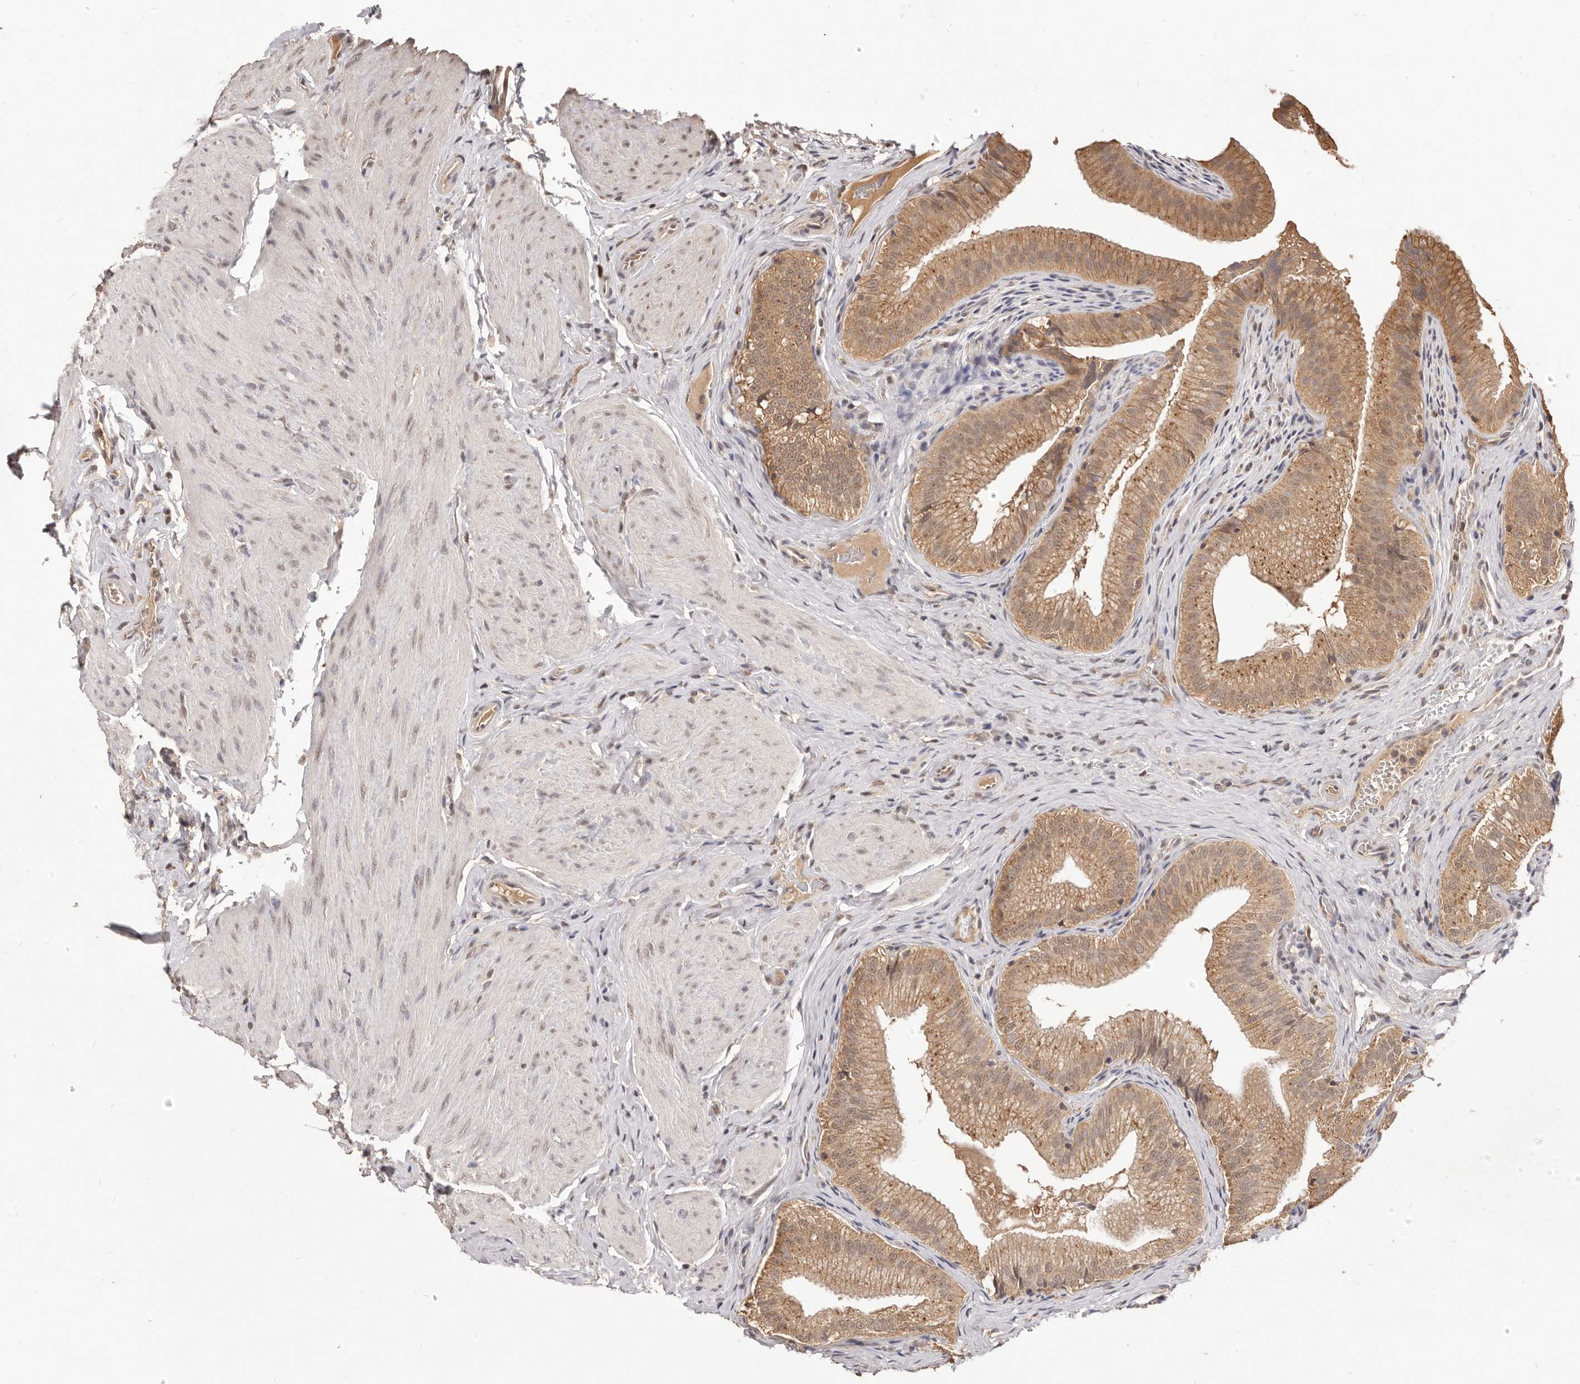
{"staining": {"intensity": "moderate", "quantity": ">75%", "location": "cytoplasmic/membranous"}, "tissue": "gallbladder", "cell_type": "Glandular cells", "image_type": "normal", "snomed": [{"axis": "morphology", "description": "Normal tissue, NOS"}, {"axis": "topography", "description": "Gallbladder"}], "caption": "High-magnification brightfield microscopy of unremarkable gallbladder stained with DAB (3,3'-diaminobenzidine) (brown) and counterstained with hematoxylin (blue). glandular cells exhibit moderate cytoplasmic/membranous staining is appreciated in approximately>75% of cells.", "gene": "TSPAN13", "patient": {"sex": "female", "age": 30}}